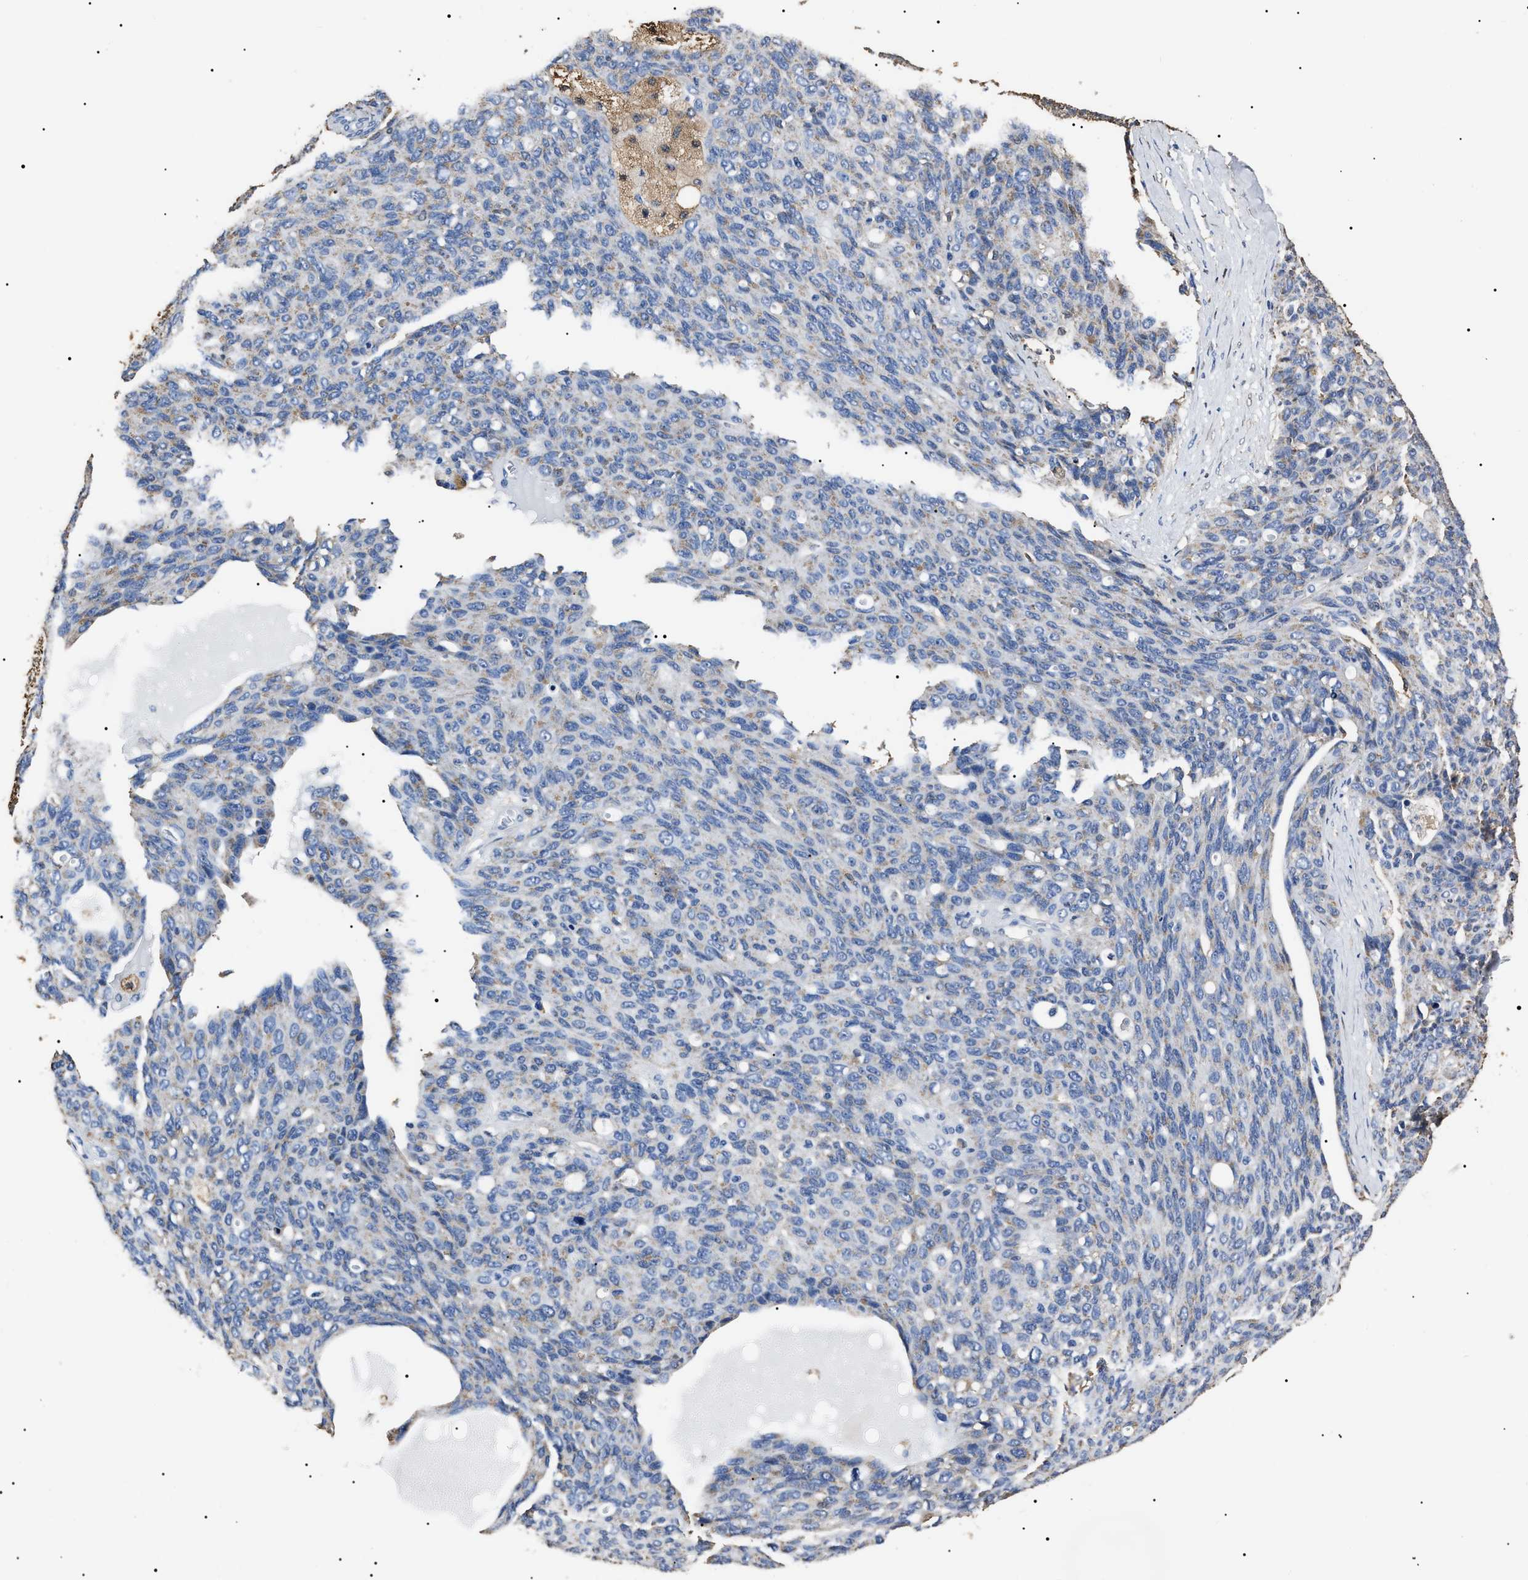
{"staining": {"intensity": "negative", "quantity": "none", "location": "none"}, "tissue": "ovarian cancer", "cell_type": "Tumor cells", "image_type": "cancer", "snomed": [{"axis": "morphology", "description": "Carcinoma, endometroid"}, {"axis": "topography", "description": "Ovary"}], "caption": "This is an IHC histopathology image of human ovarian cancer. There is no positivity in tumor cells.", "gene": "ALDH1A1", "patient": {"sex": "female", "age": 60}}